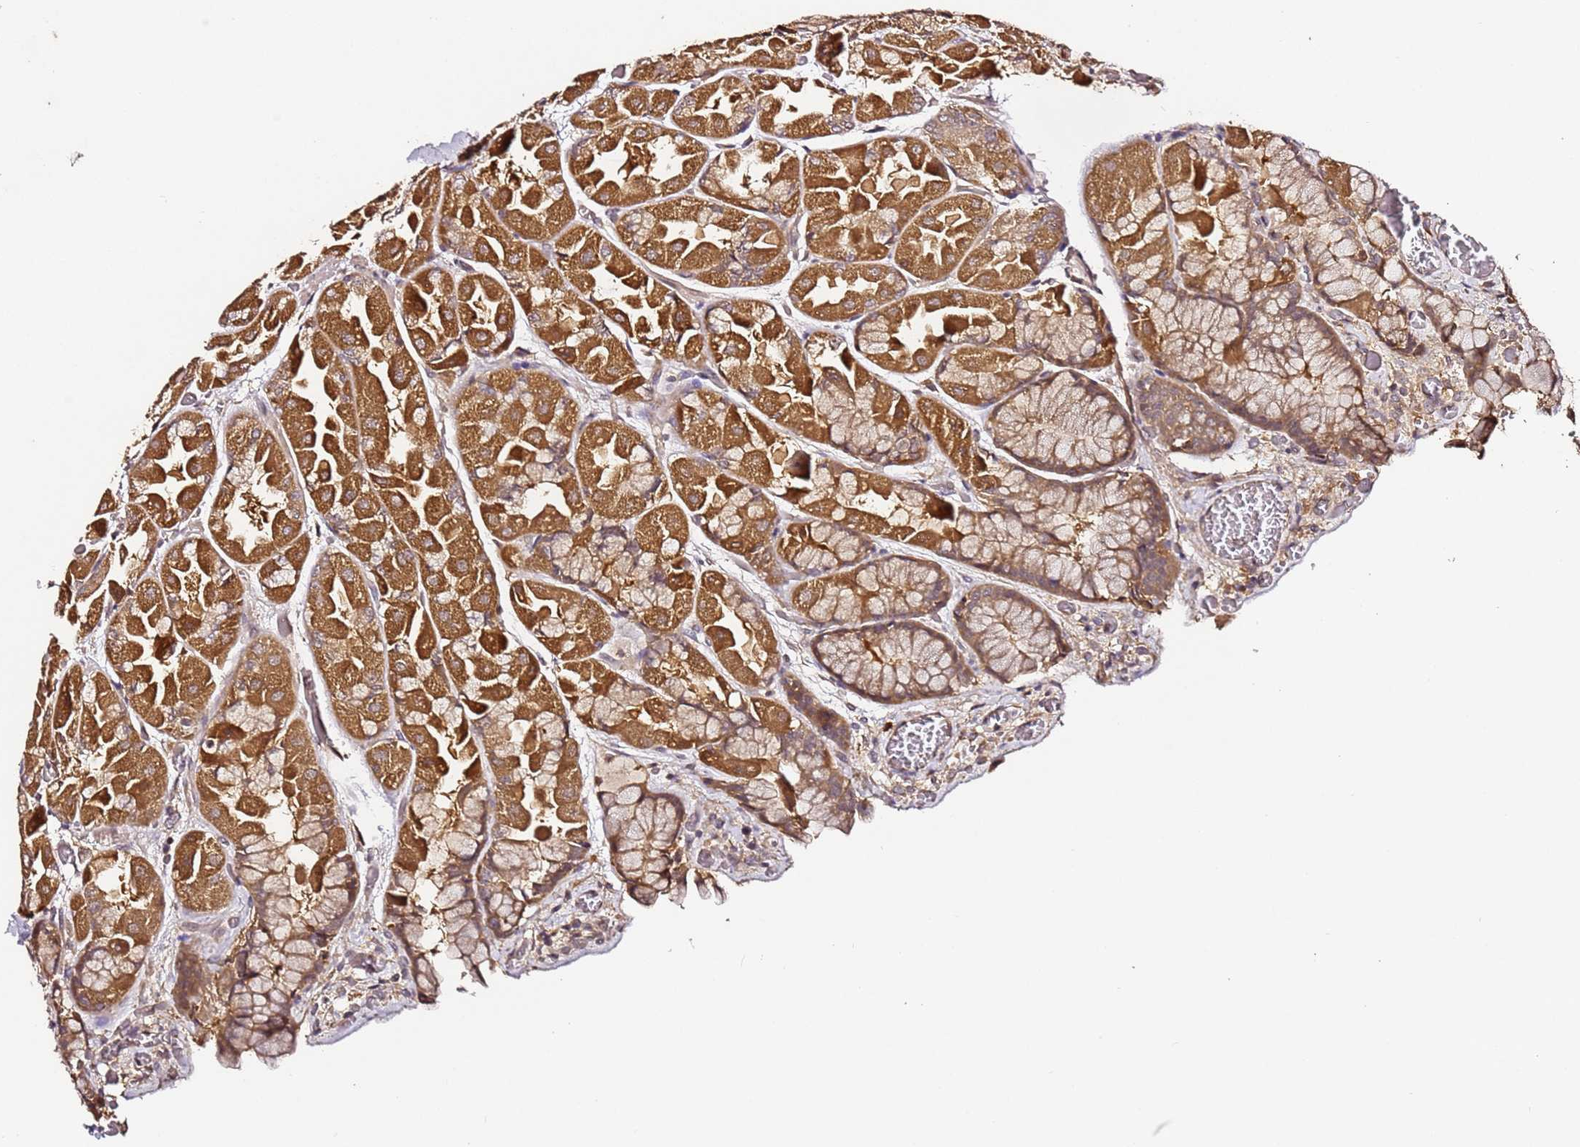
{"staining": {"intensity": "strong", "quantity": ">75%", "location": "cytoplasmic/membranous"}, "tissue": "stomach", "cell_type": "Glandular cells", "image_type": "normal", "snomed": [{"axis": "morphology", "description": "Normal tissue, NOS"}, {"axis": "topography", "description": "Stomach"}], "caption": "Immunohistochemistry (IHC) micrograph of unremarkable stomach: human stomach stained using IHC reveals high levels of strong protein expression localized specifically in the cytoplasmic/membranous of glandular cells, appearing as a cytoplasmic/membranous brown color.", "gene": "C6orf136", "patient": {"sex": "female", "age": 61}}